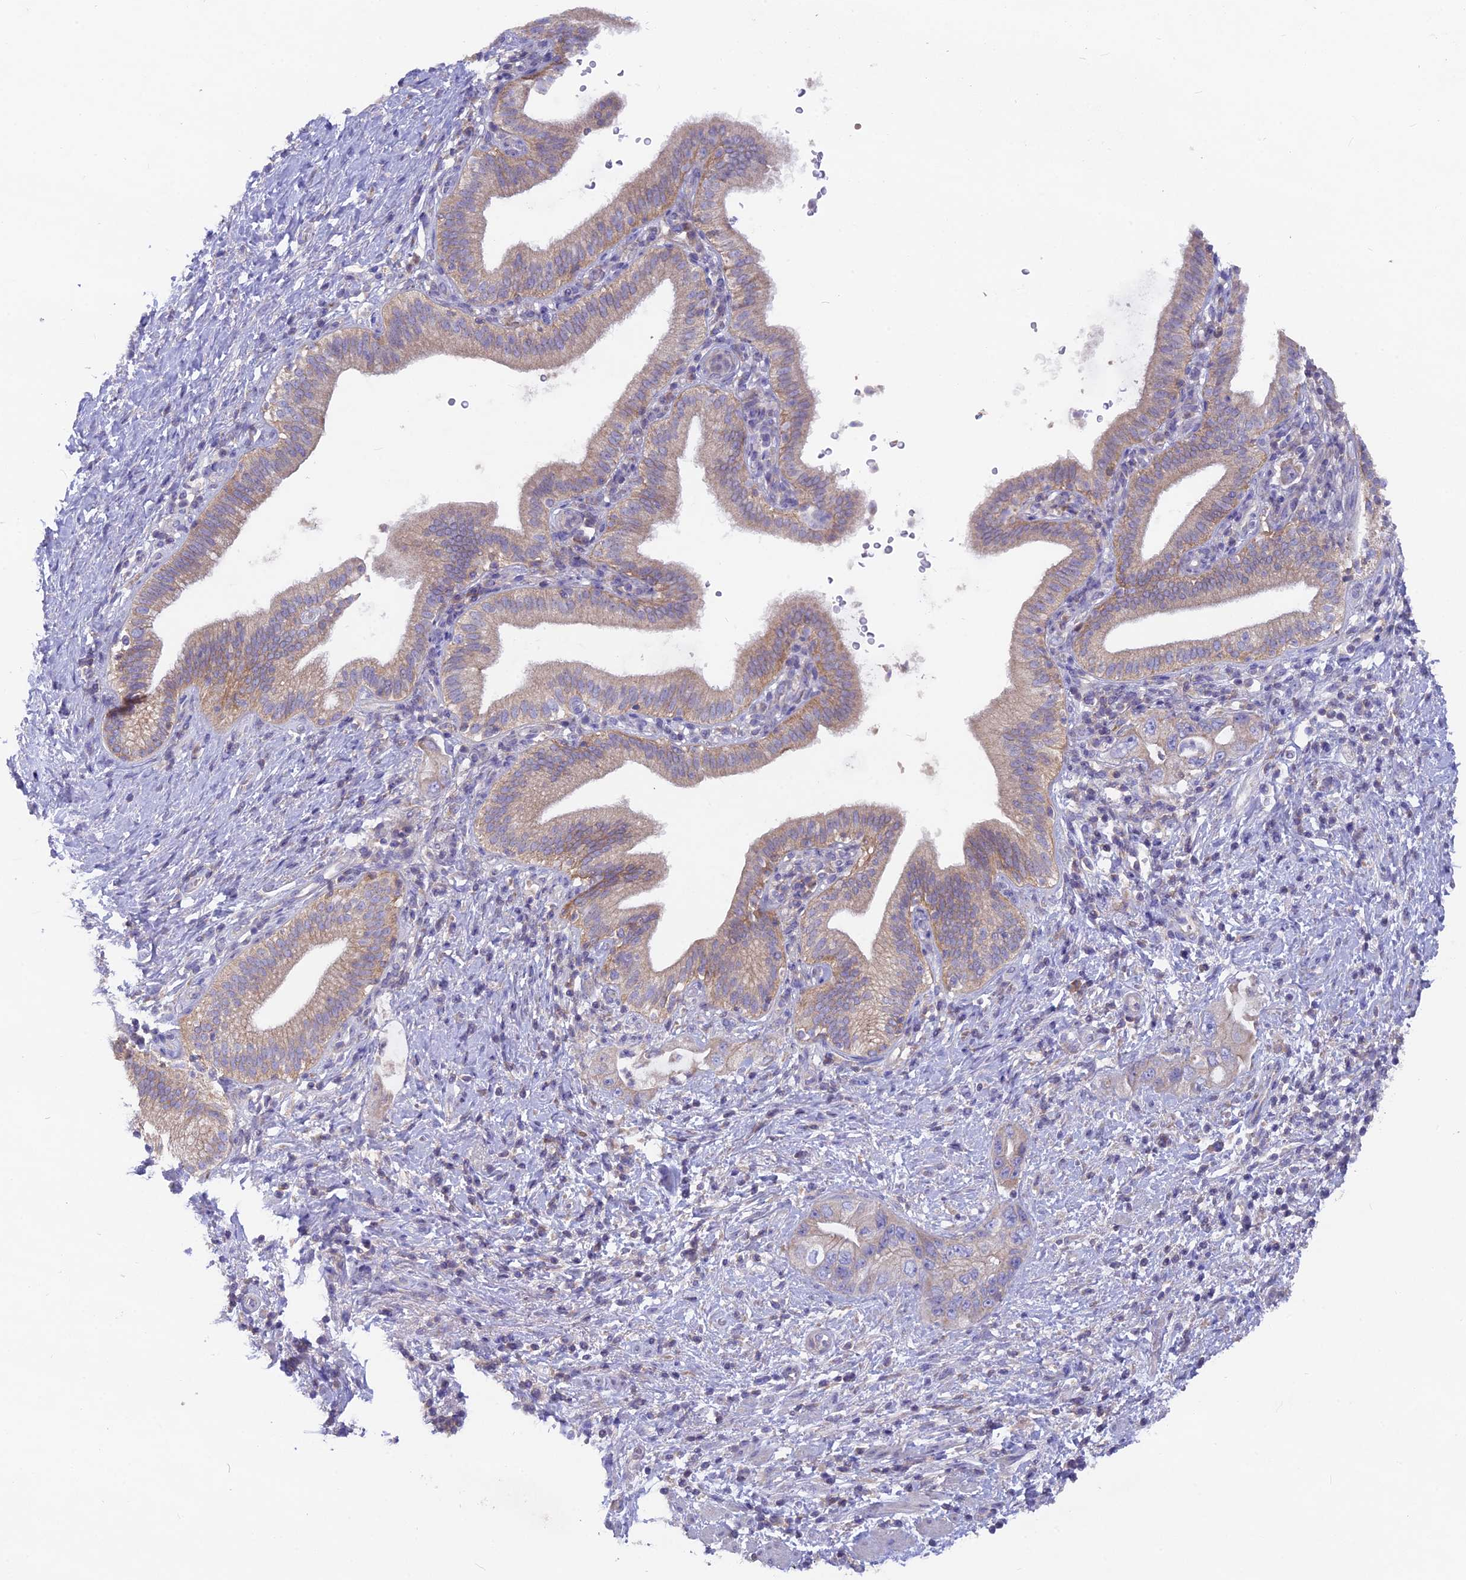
{"staining": {"intensity": "weak", "quantity": "25%-75%", "location": "cytoplasmic/membranous"}, "tissue": "pancreatic cancer", "cell_type": "Tumor cells", "image_type": "cancer", "snomed": [{"axis": "morphology", "description": "Adenocarcinoma, NOS"}, {"axis": "topography", "description": "Pancreas"}], "caption": "Adenocarcinoma (pancreatic) was stained to show a protein in brown. There is low levels of weak cytoplasmic/membranous expression in about 25%-75% of tumor cells.", "gene": "PZP", "patient": {"sex": "female", "age": 73}}